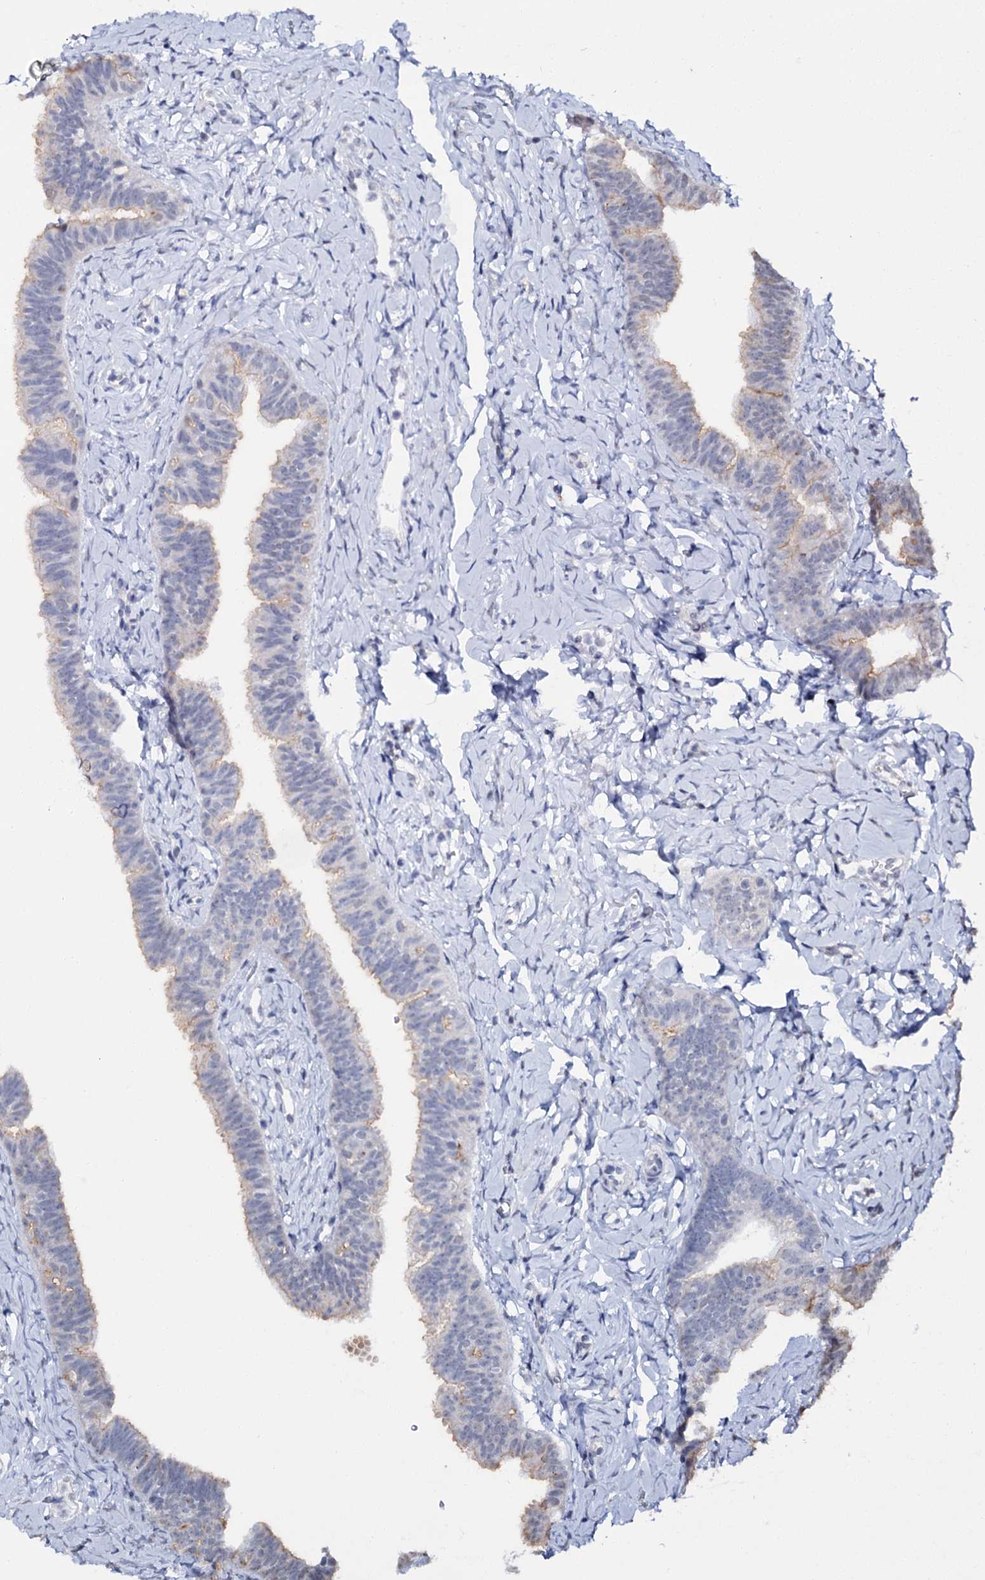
{"staining": {"intensity": "weak", "quantity": "<25%", "location": "cytoplasmic/membranous"}, "tissue": "fallopian tube", "cell_type": "Glandular cells", "image_type": "normal", "snomed": [{"axis": "morphology", "description": "Normal tissue, NOS"}, {"axis": "topography", "description": "Fallopian tube"}], "caption": "High magnification brightfield microscopy of unremarkable fallopian tube stained with DAB (3,3'-diaminobenzidine) (brown) and counterstained with hematoxylin (blue): glandular cells show no significant expression.", "gene": "SPATS2", "patient": {"sex": "female", "age": 65}}